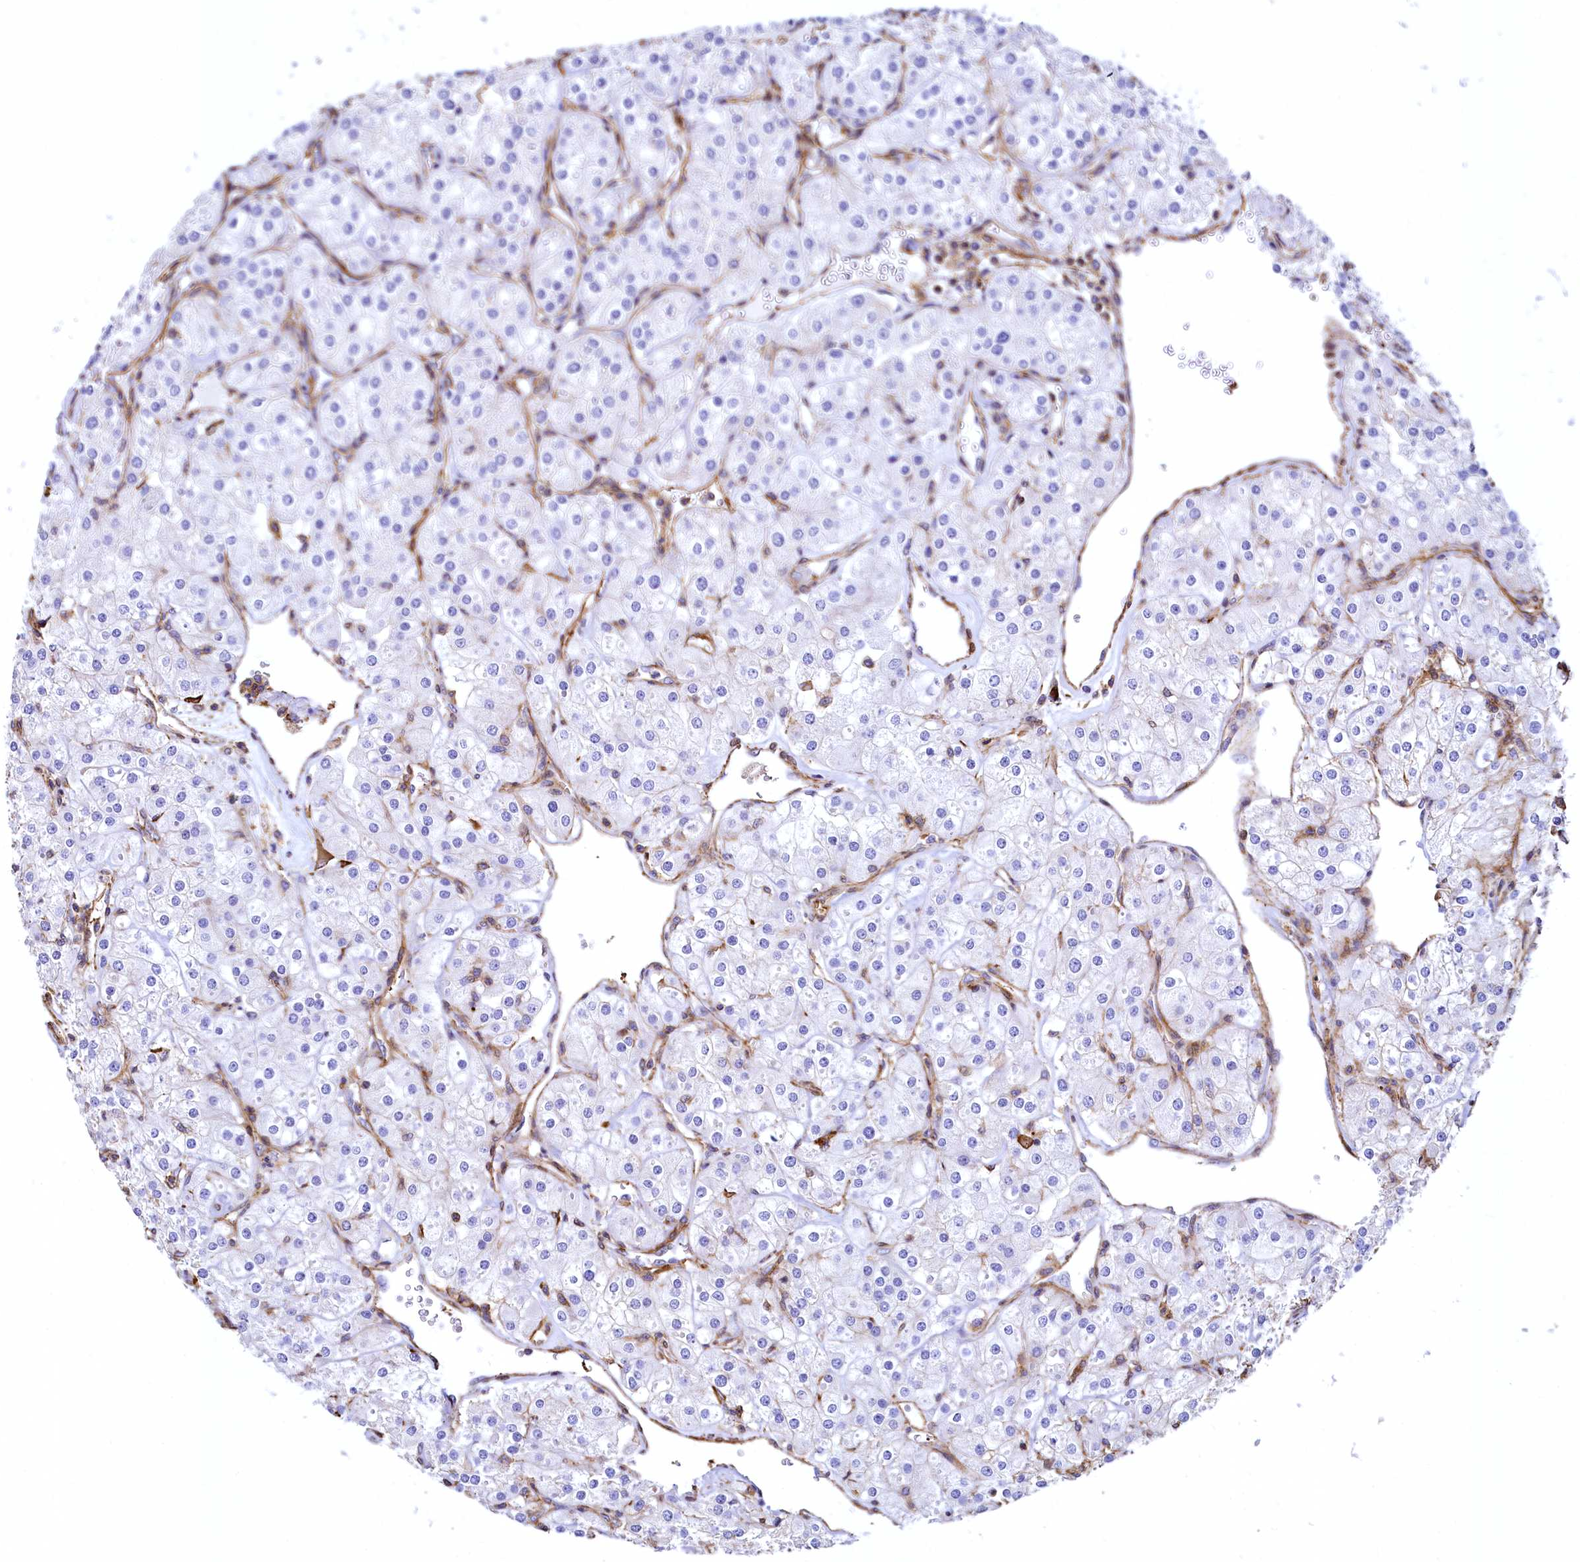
{"staining": {"intensity": "negative", "quantity": "none", "location": "none"}, "tissue": "renal cancer", "cell_type": "Tumor cells", "image_type": "cancer", "snomed": [{"axis": "morphology", "description": "Adenocarcinoma, NOS"}, {"axis": "topography", "description": "Kidney"}], "caption": "Immunohistochemistry (IHC) of renal cancer shows no expression in tumor cells.", "gene": "THBS1", "patient": {"sex": "male", "age": 77}}